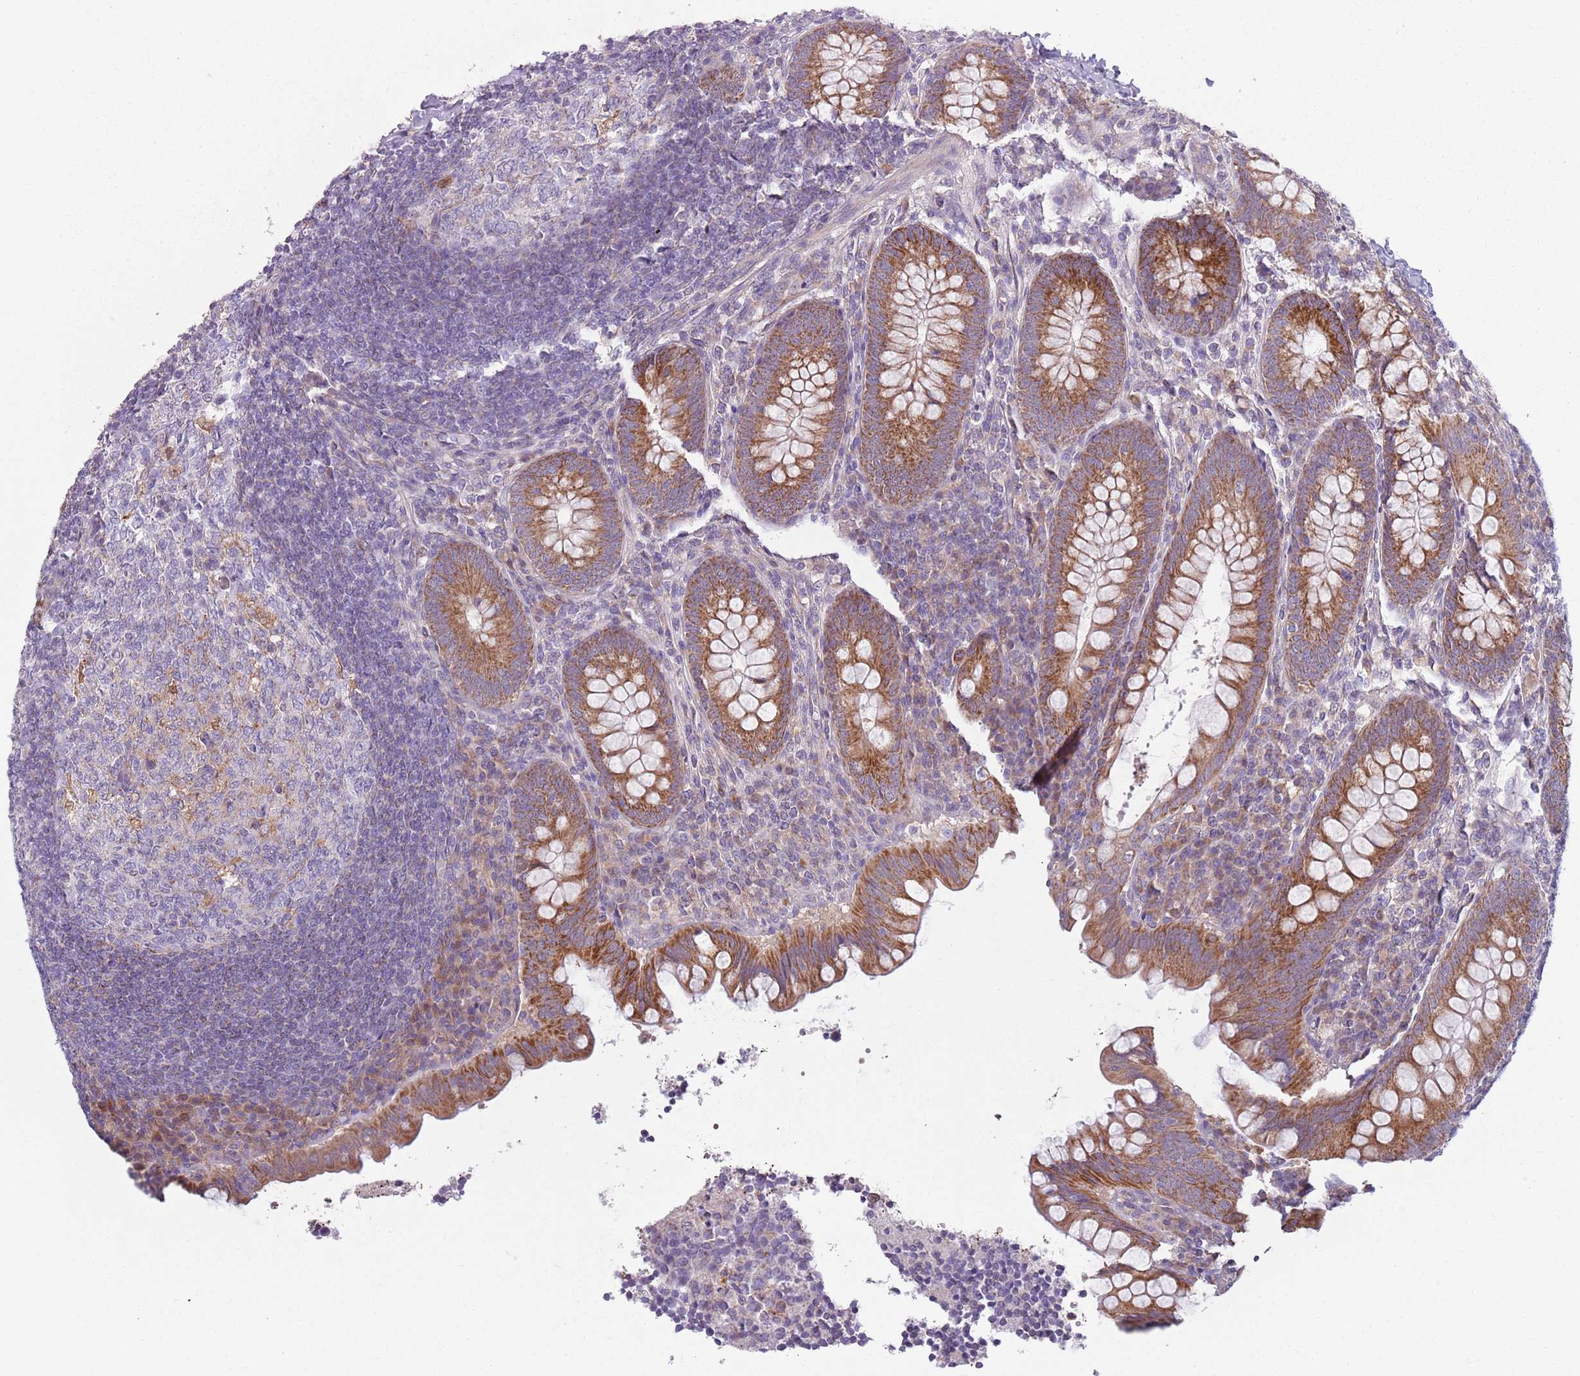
{"staining": {"intensity": "moderate", "quantity": ">75%", "location": "cytoplasmic/membranous"}, "tissue": "appendix", "cell_type": "Glandular cells", "image_type": "normal", "snomed": [{"axis": "morphology", "description": "Normal tissue, NOS"}, {"axis": "topography", "description": "Appendix"}], "caption": "Protein staining of unremarkable appendix displays moderate cytoplasmic/membranous expression in about >75% of glandular cells.", "gene": "COQ5", "patient": {"sex": "female", "age": 33}}